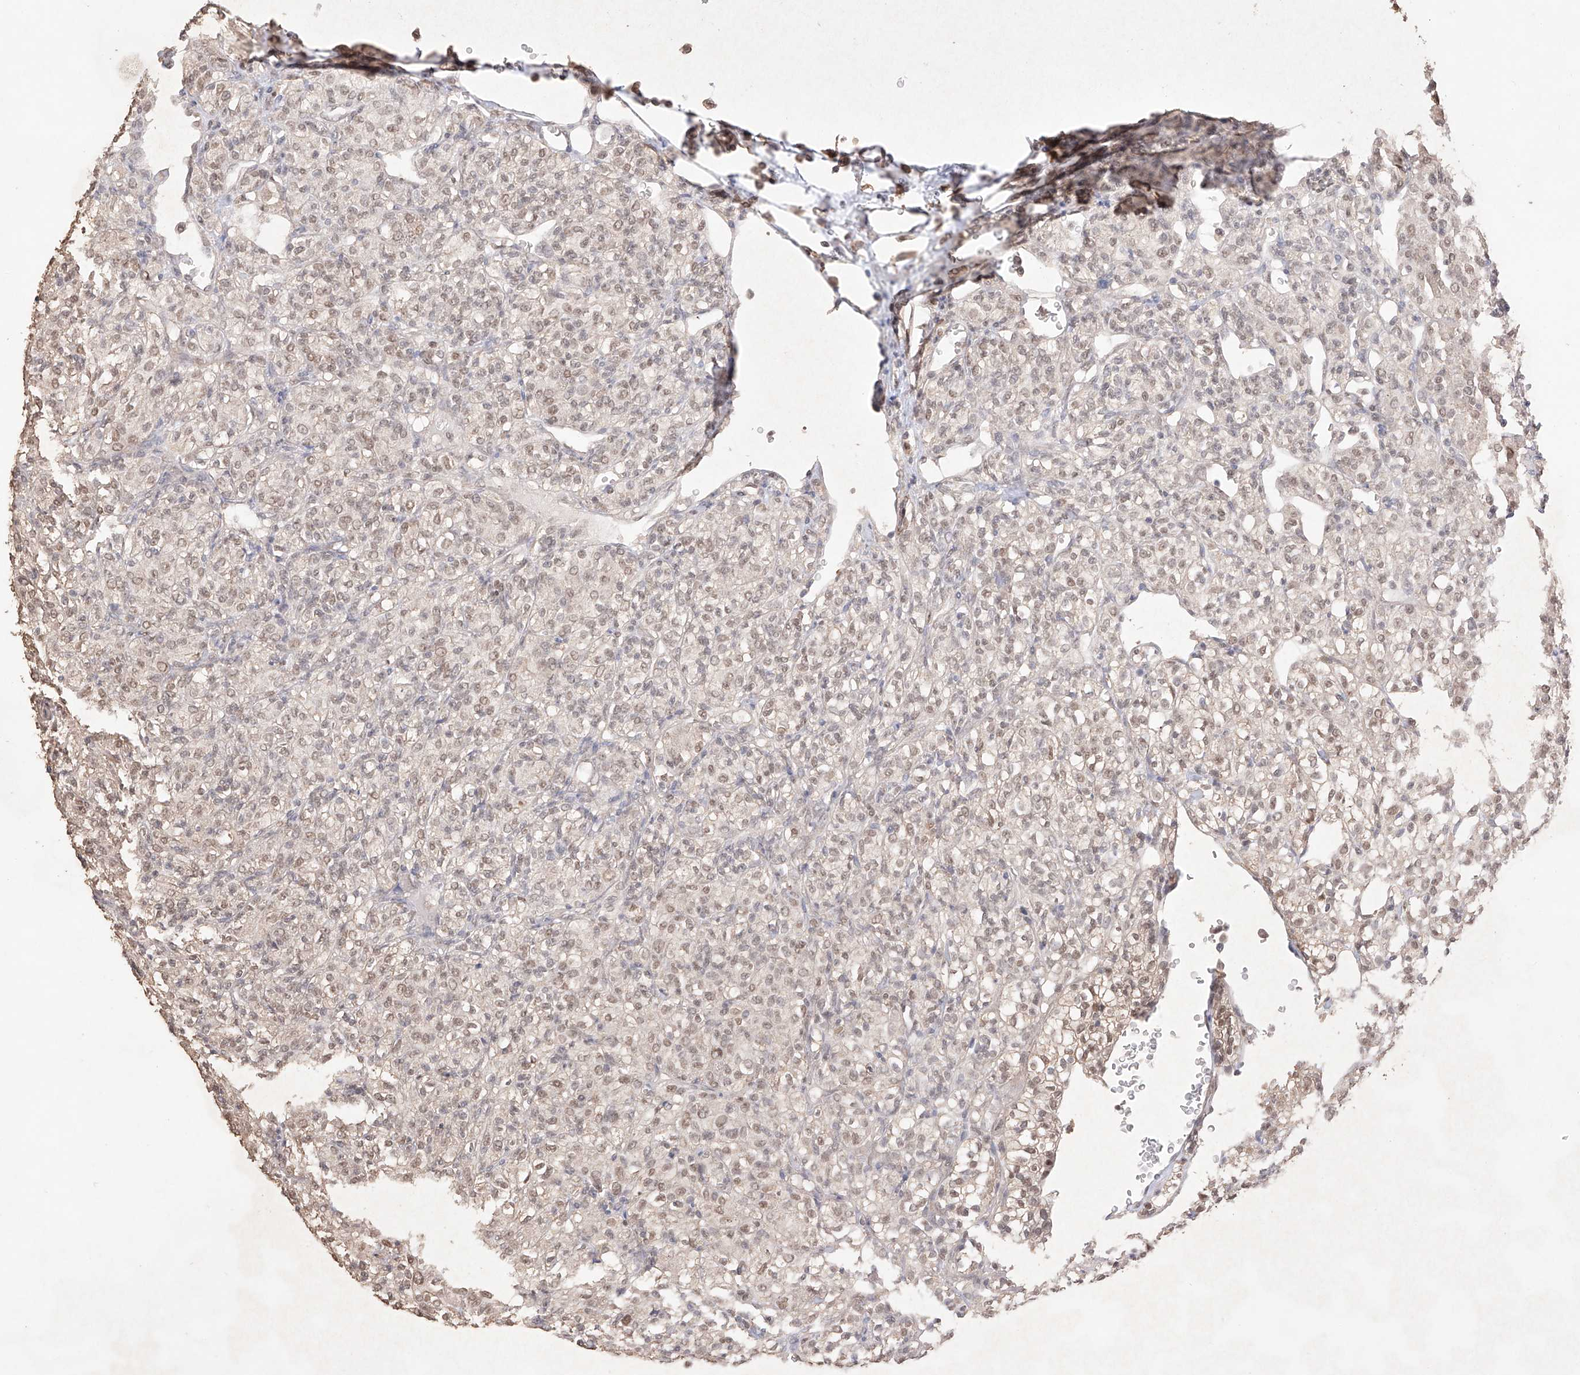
{"staining": {"intensity": "weak", "quantity": ">75%", "location": "cytoplasmic/membranous,nuclear"}, "tissue": "renal cancer", "cell_type": "Tumor cells", "image_type": "cancer", "snomed": [{"axis": "morphology", "description": "Adenocarcinoma, NOS"}, {"axis": "topography", "description": "Kidney"}], "caption": "There is low levels of weak cytoplasmic/membranous and nuclear positivity in tumor cells of renal cancer, as demonstrated by immunohistochemical staining (brown color).", "gene": "APIP", "patient": {"sex": "male", "age": 77}}